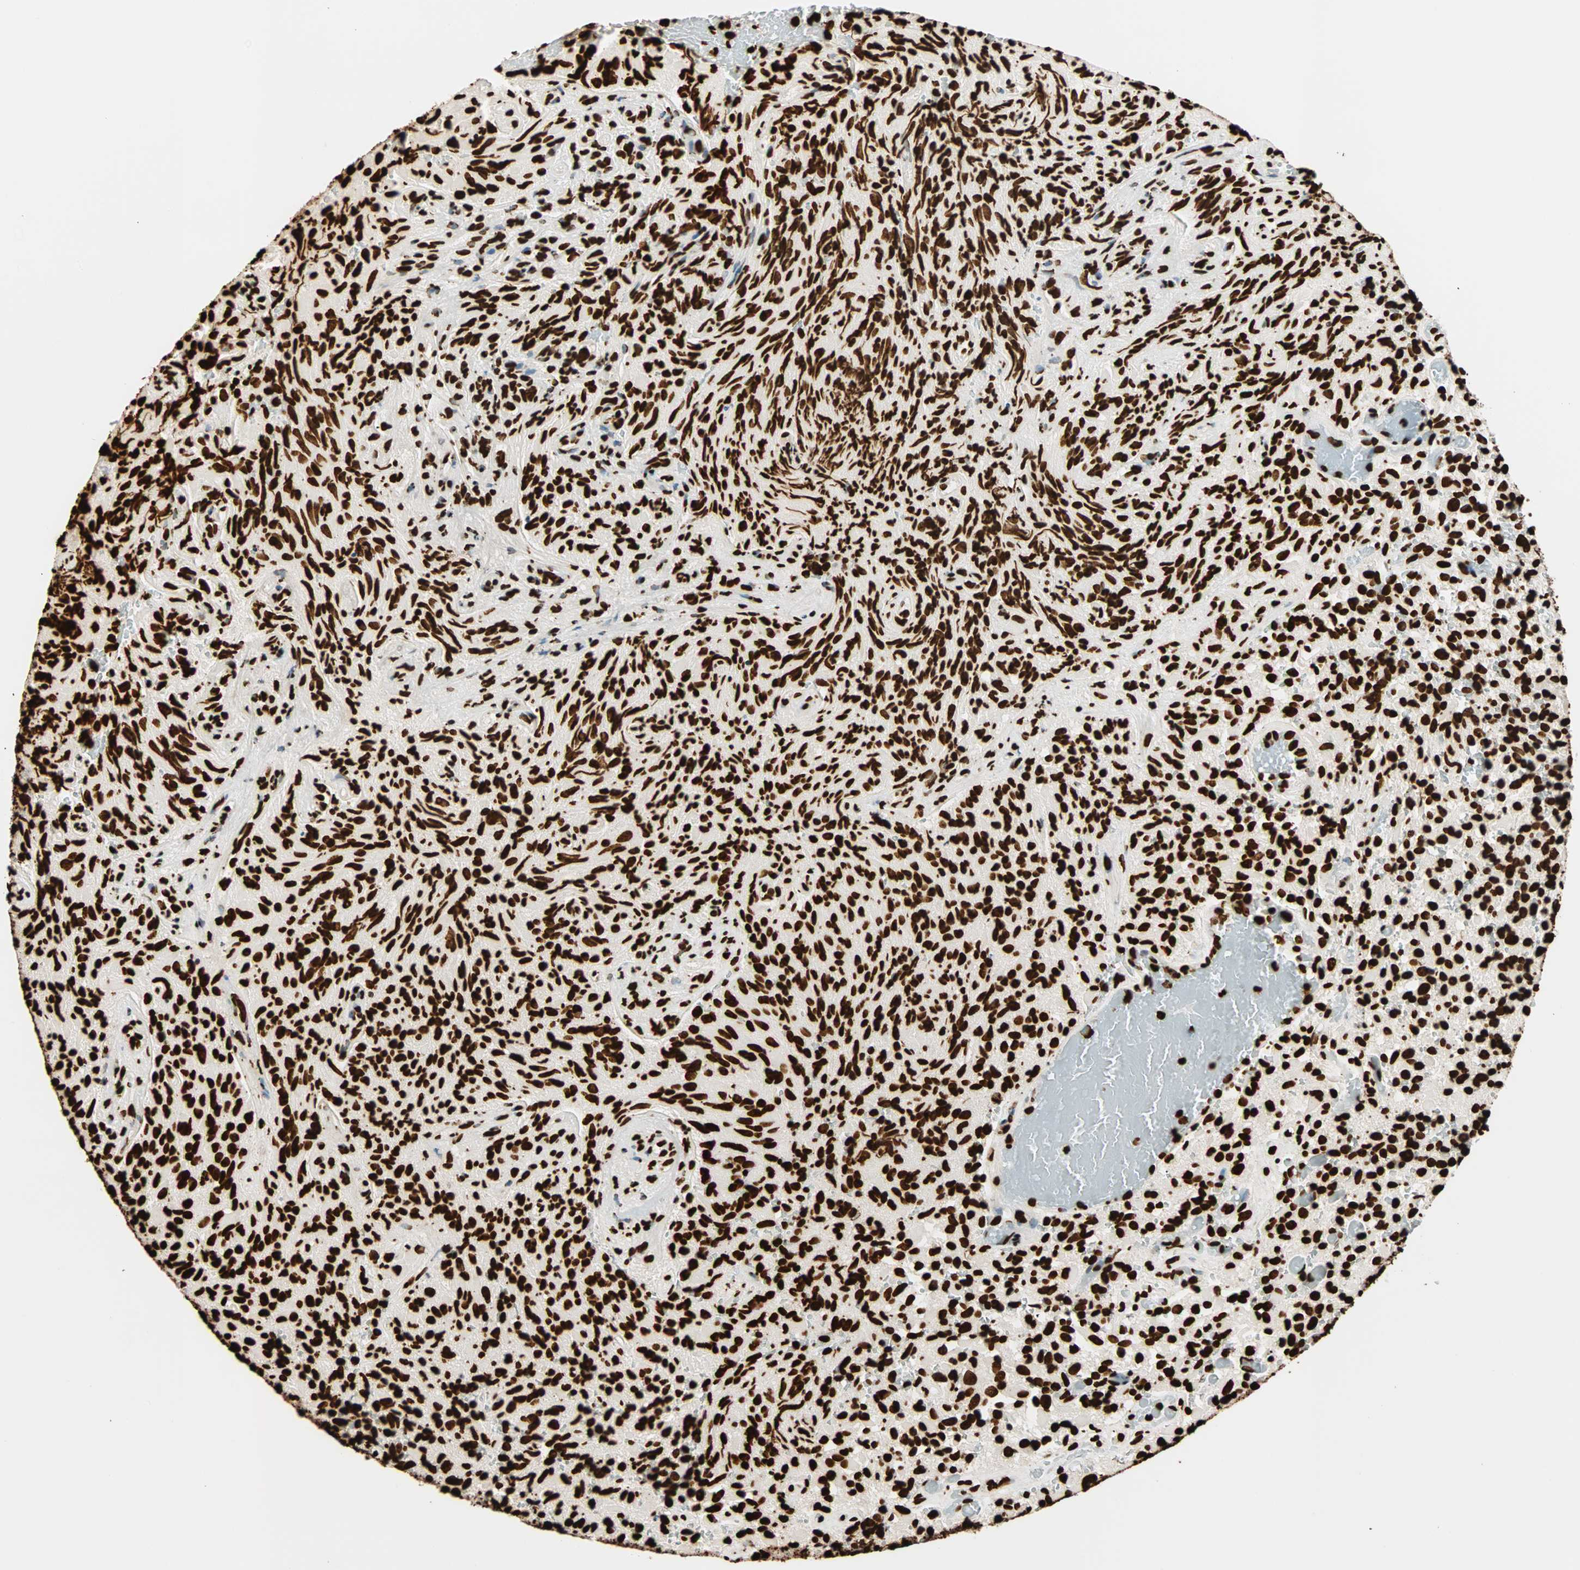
{"staining": {"intensity": "strong", "quantity": ">75%", "location": "nuclear"}, "tissue": "glioma", "cell_type": "Tumor cells", "image_type": "cancer", "snomed": [{"axis": "morphology", "description": "Glioma, malignant, High grade"}, {"axis": "topography", "description": "Brain"}], "caption": "Strong nuclear staining for a protein is identified in approximately >75% of tumor cells of glioma using immunohistochemistry.", "gene": "GLI2", "patient": {"sex": "male", "age": 71}}